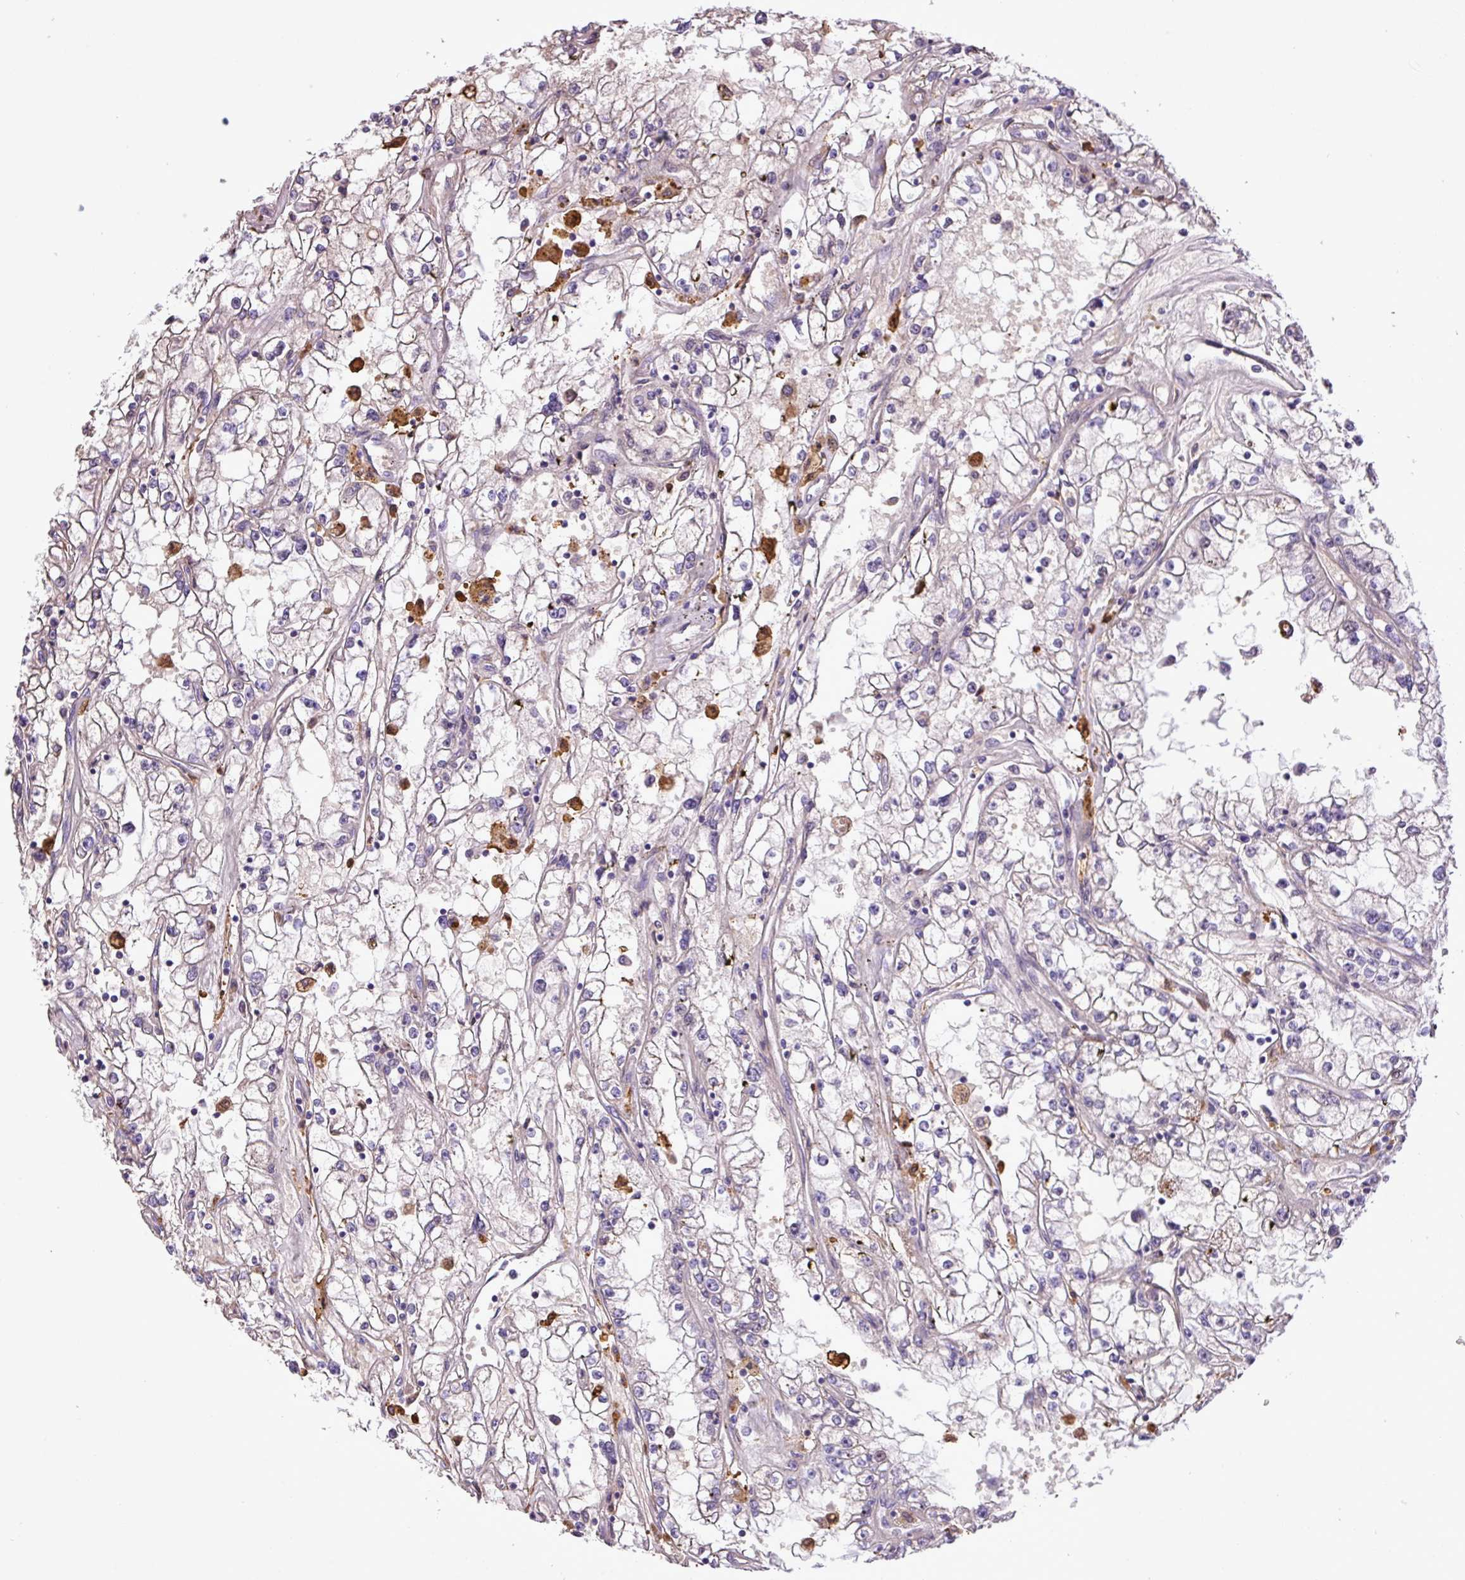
{"staining": {"intensity": "negative", "quantity": "none", "location": "none"}, "tissue": "renal cancer", "cell_type": "Tumor cells", "image_type": "cancer", "snomed": [{"axis": "morphology", "description": "Adenocarcinoma, NOS"}, {"axis": "topography", "description": "Kidney"}], "caption": "IHC histopathology image of renal adenocarcinoma stained for a protein (brown), which displays no positivity in tumor cells.", "gene": "C11orf91", "patient": {"sex": "male", "age": 56}}